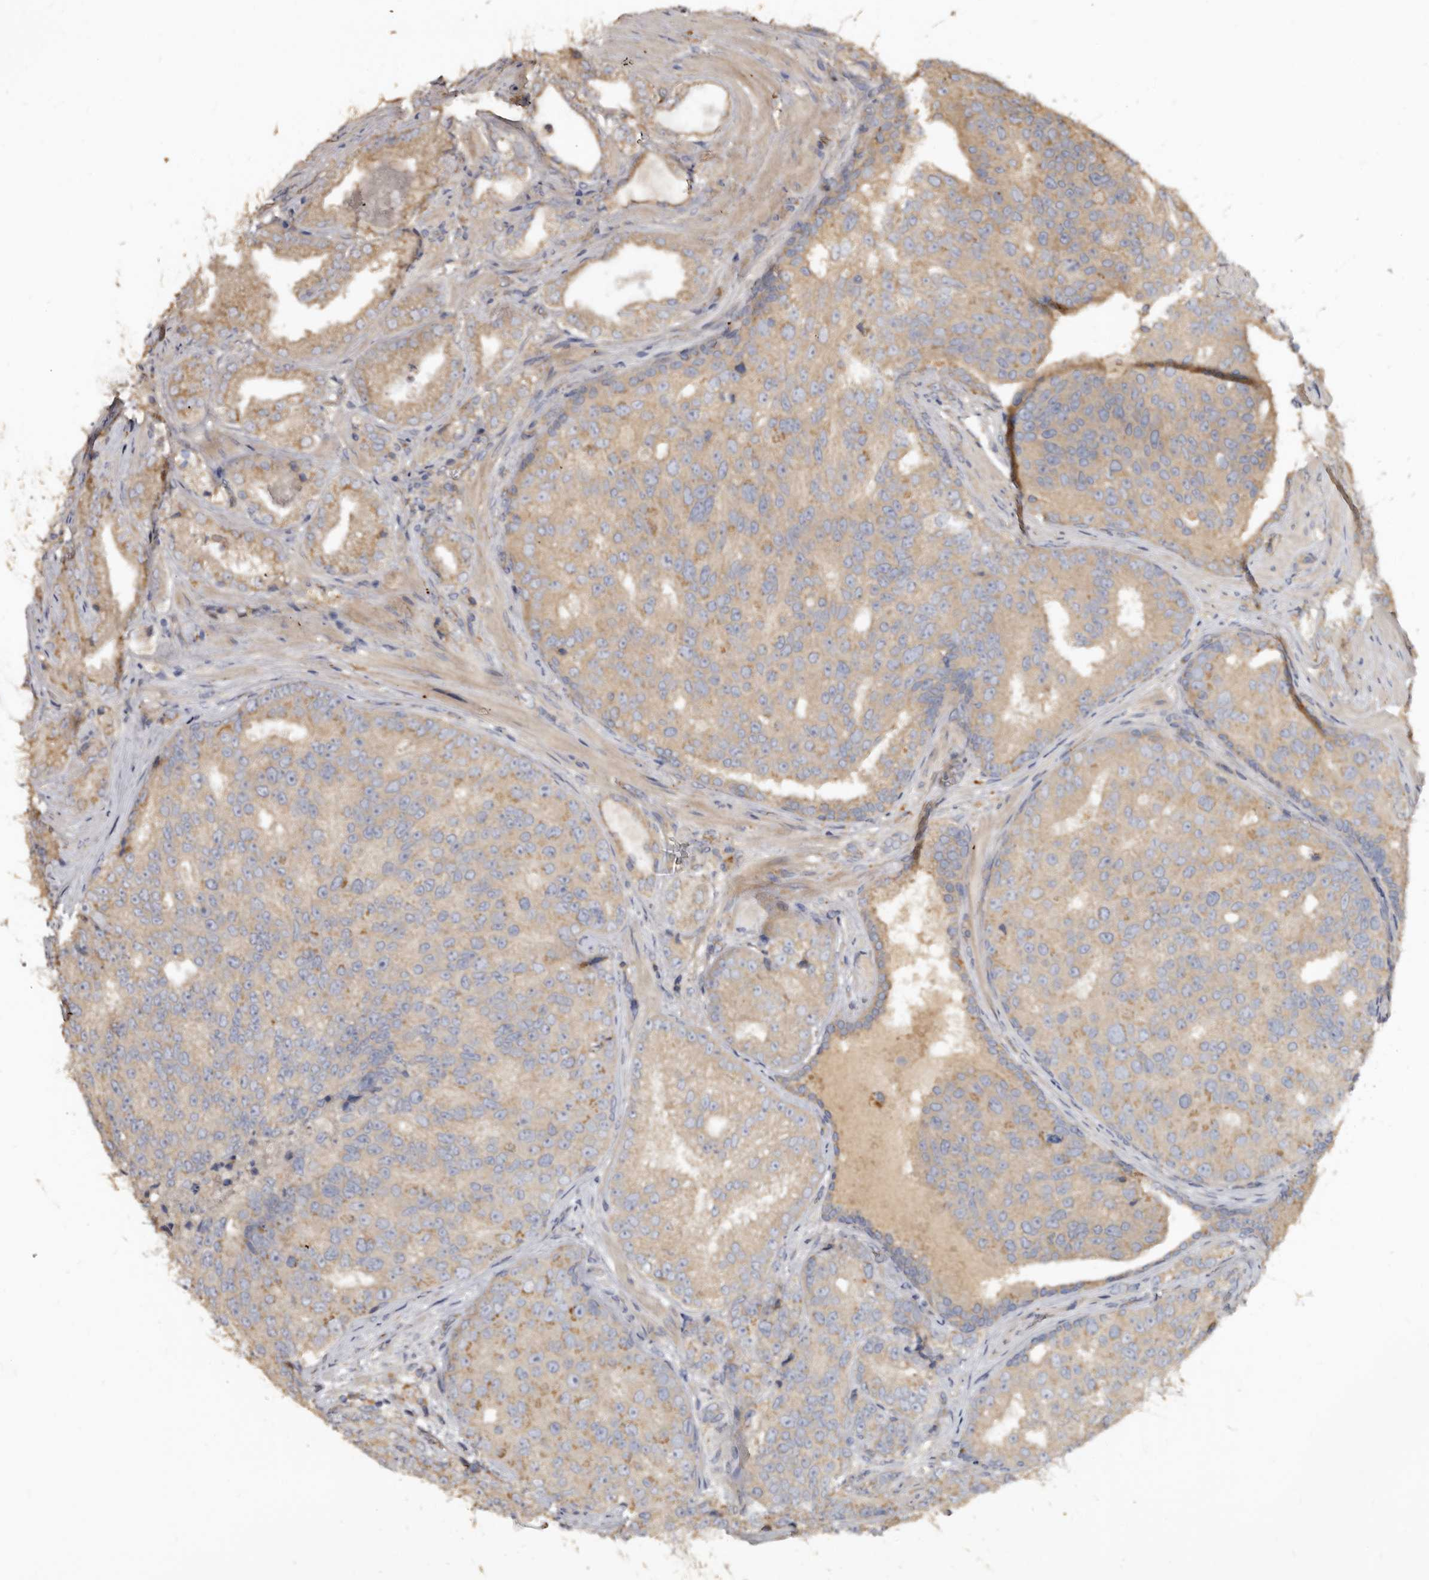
{"staining": {"intensity": "weak", "quantity": ">75%", "location": "cytoplasmic/membranous"}, "tissue": "prostate cancer", "cell_type": "Tumor cells", "image_type": "cancer", "snomed": [{"axis": "morphology", "description": "Adenocarcinoma, High grade"}, {"axis": "topography", "description": "Prostate"}], "caption": "Immunohistochemistry of prostate adenocarcinoma (high-grade) exhibits low levels of weak cytoplasmic/membranous staining in about >75% of tumor cells.", "gene": "FLCN", "patient": {"sex": "male", "age": 58}}